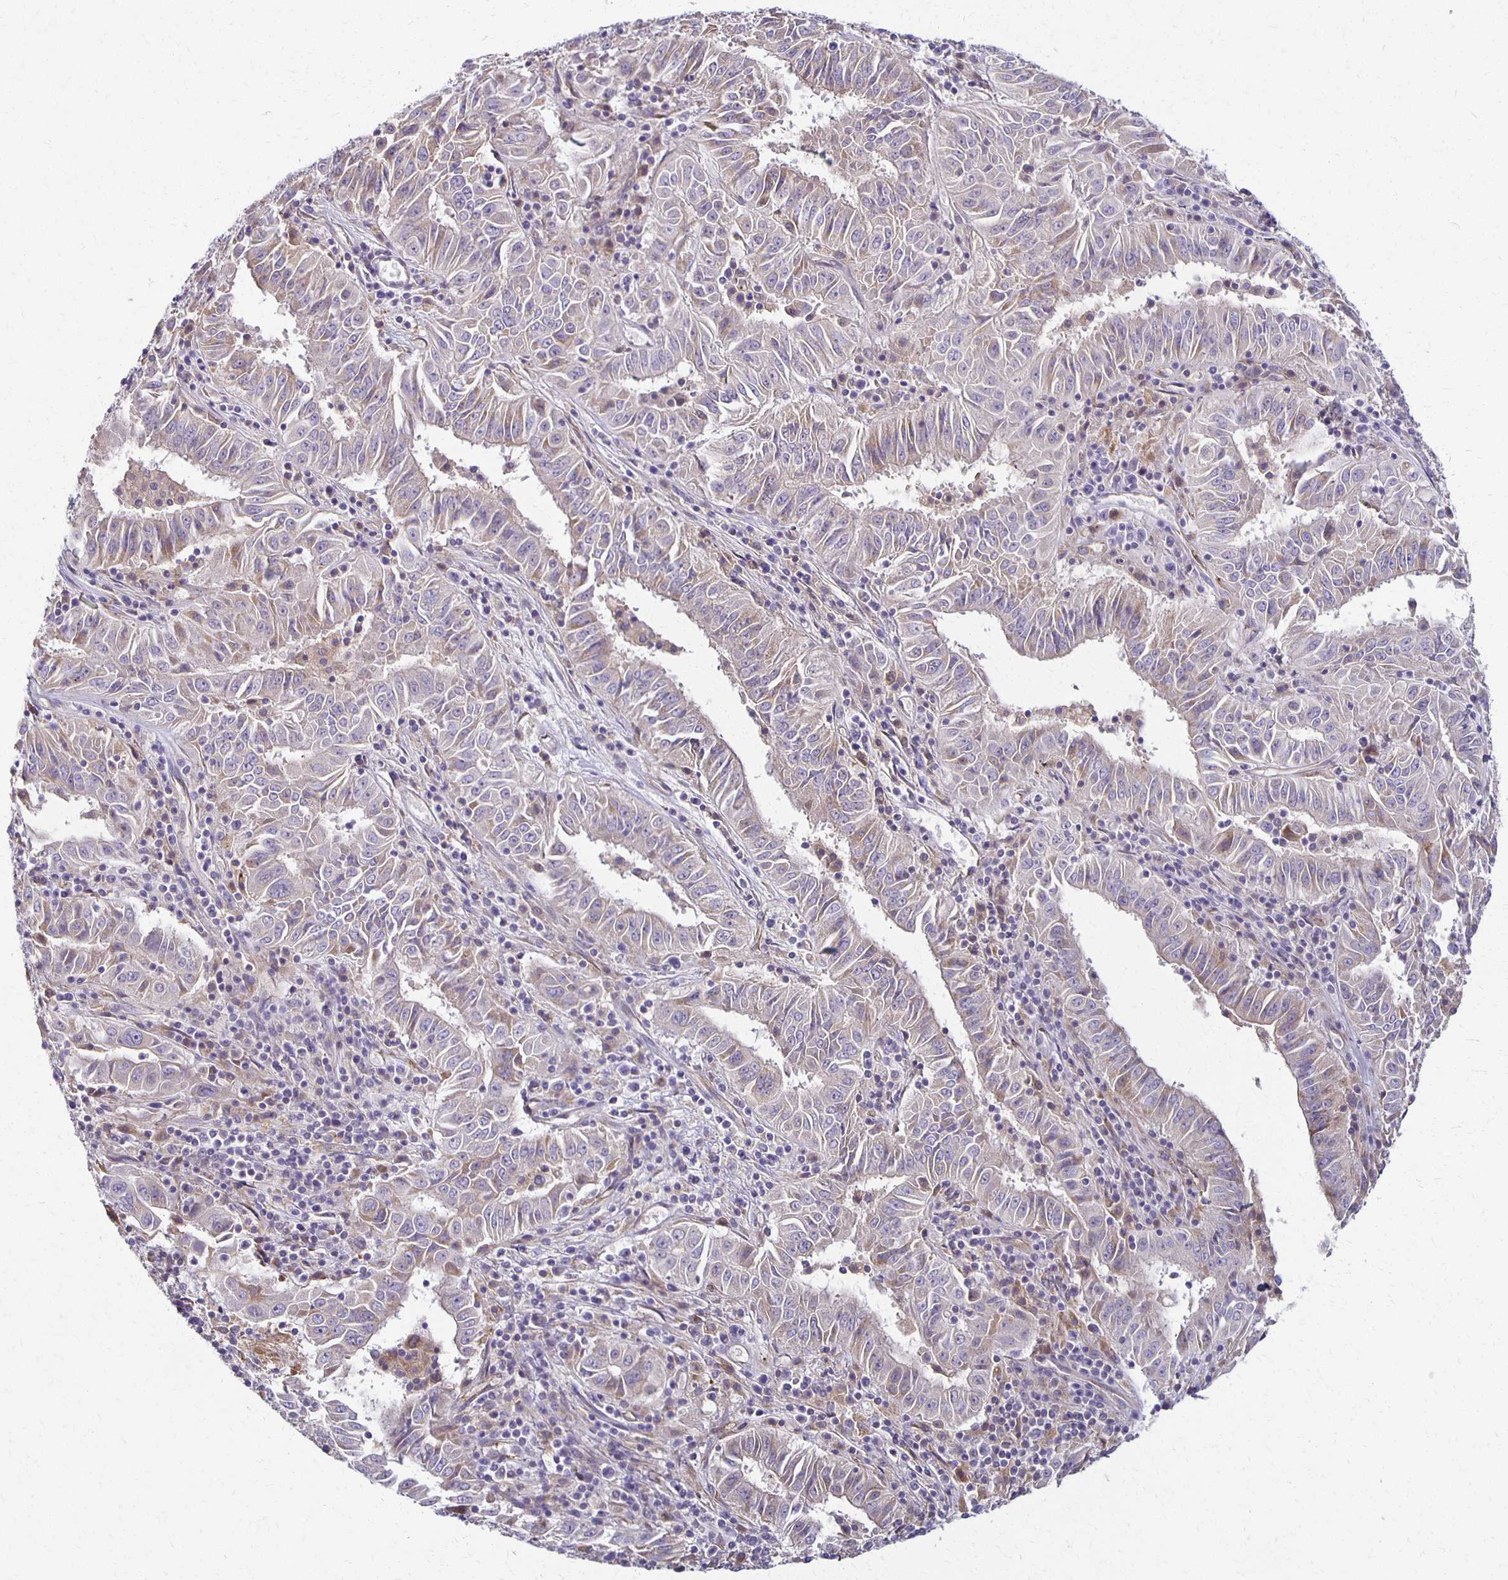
{"staining": {"intensity": "weak", "quantity": "<25%", "location": "cytoplasmic/membranous"}, "tissue": "pancreatic cancer", "cell_type": "Tumor cells", "image_type": "cancer", "snomed": [{"axis": "morphology", "description": "Adenocarcinoma, NOS"}, {"axis": "topography", "description": "Pancreas"}], "caption": "Immunohistochemical staining of human pancreatic adenocarcinoma shows no significant staining in tumor cells.", "gene": "GPX4", "patient": {"sex": "male", "age": 63}}